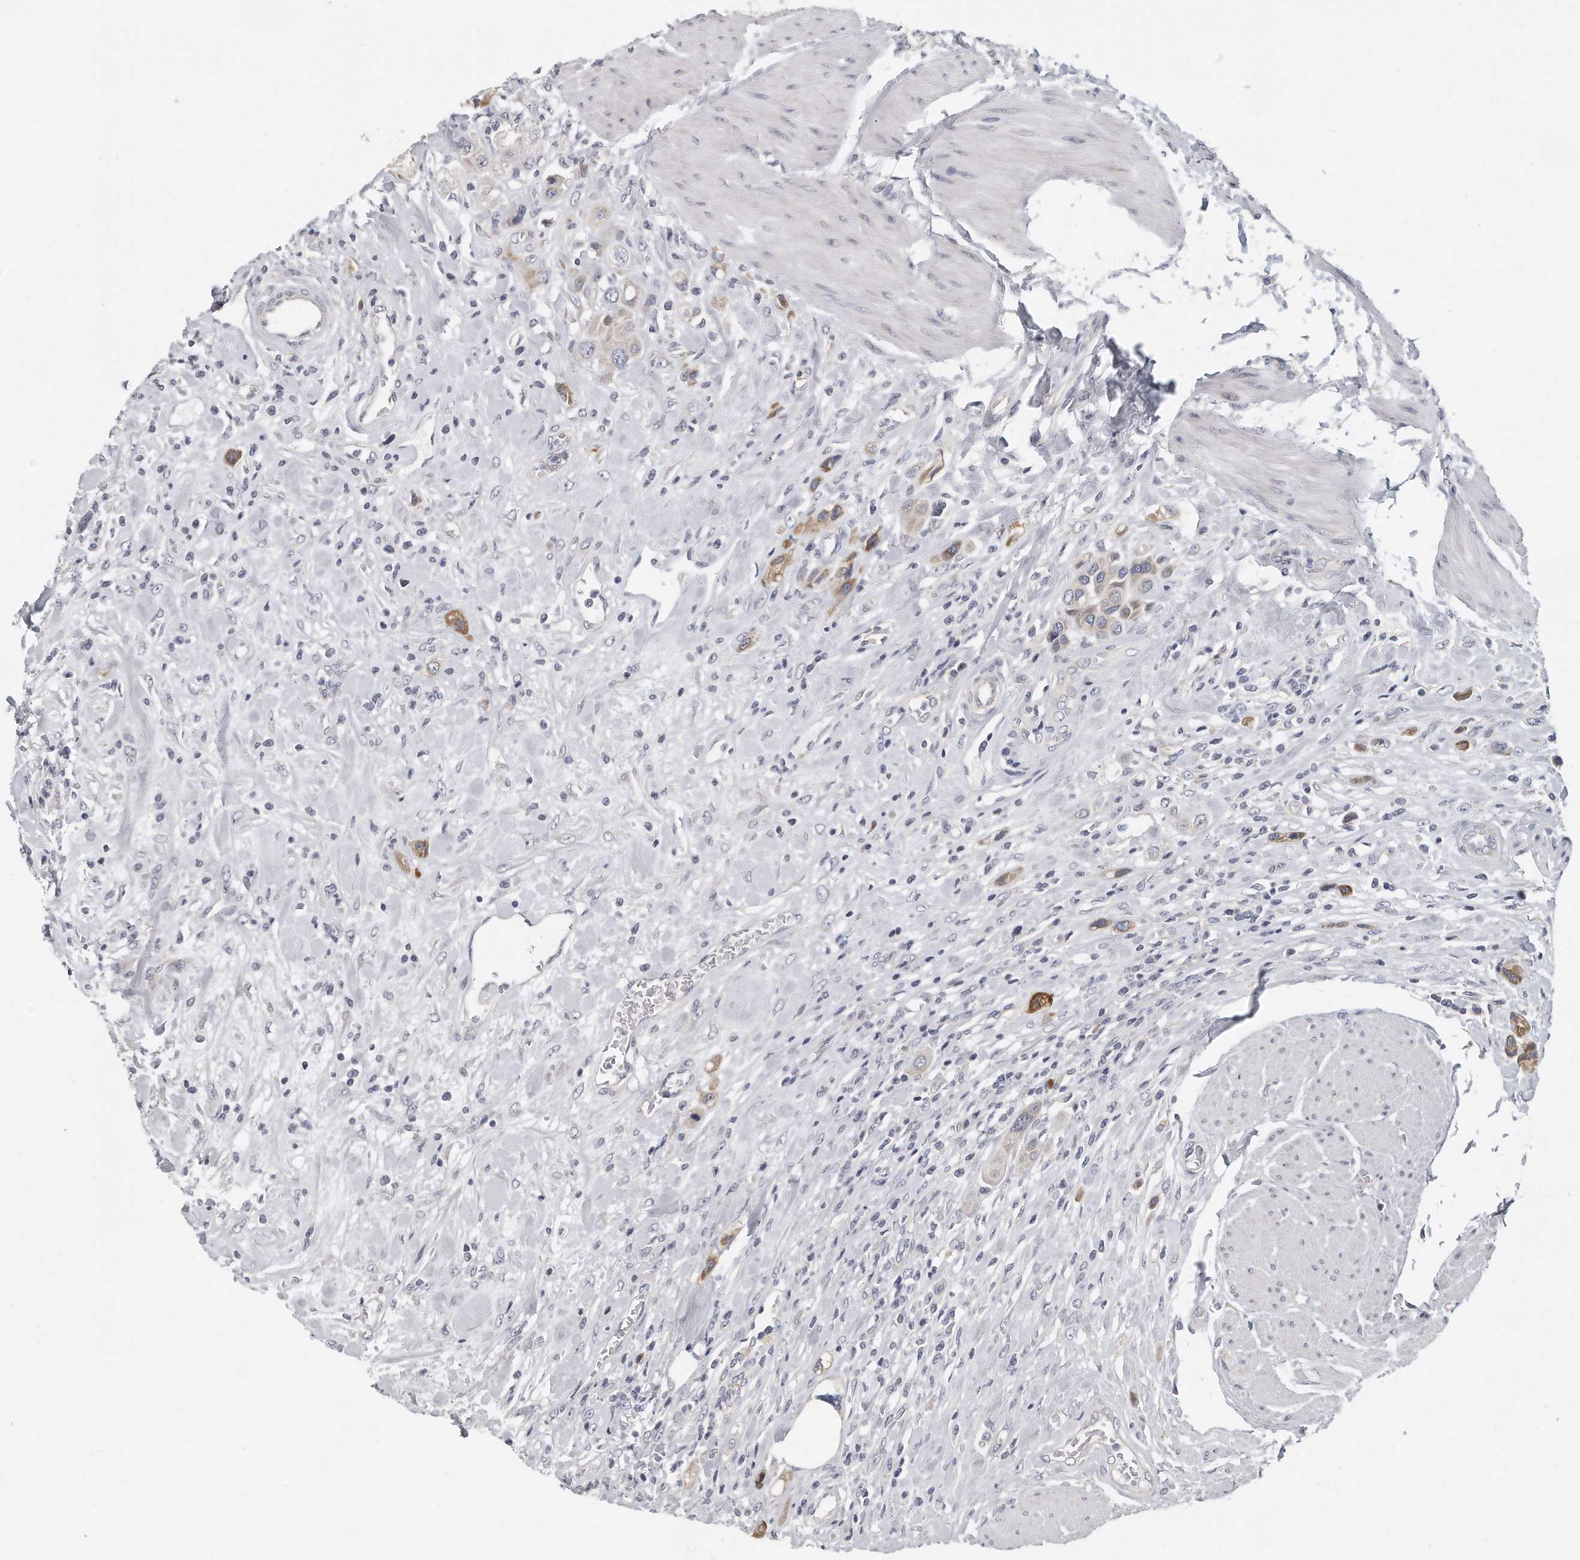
{"staining": {"intensity": "weak", "quantity": "25%-75%", "location": "cytoplasmic/membranous"}, "tissue": "urothelial cancer", "cell_type": "Tumor cells", "image_type": "cancer", "snomed": [{"axis": "morphology", "description": "Urothelial carcinoma, High grade"}, {"axis": "topography", "description": "Urinary bladder"}], "caption": "This histopathology image shows urothelial carcinoma (high-grade) stained with immunohistochemistry to label a protein in brown. The cytoplasmic/membranous of tumor cells show weak positivity for the protein. Nuclei are counter-stained blue.", "gene": "PLEKHA6", "patient": {"sex": "male", "age": 50}}